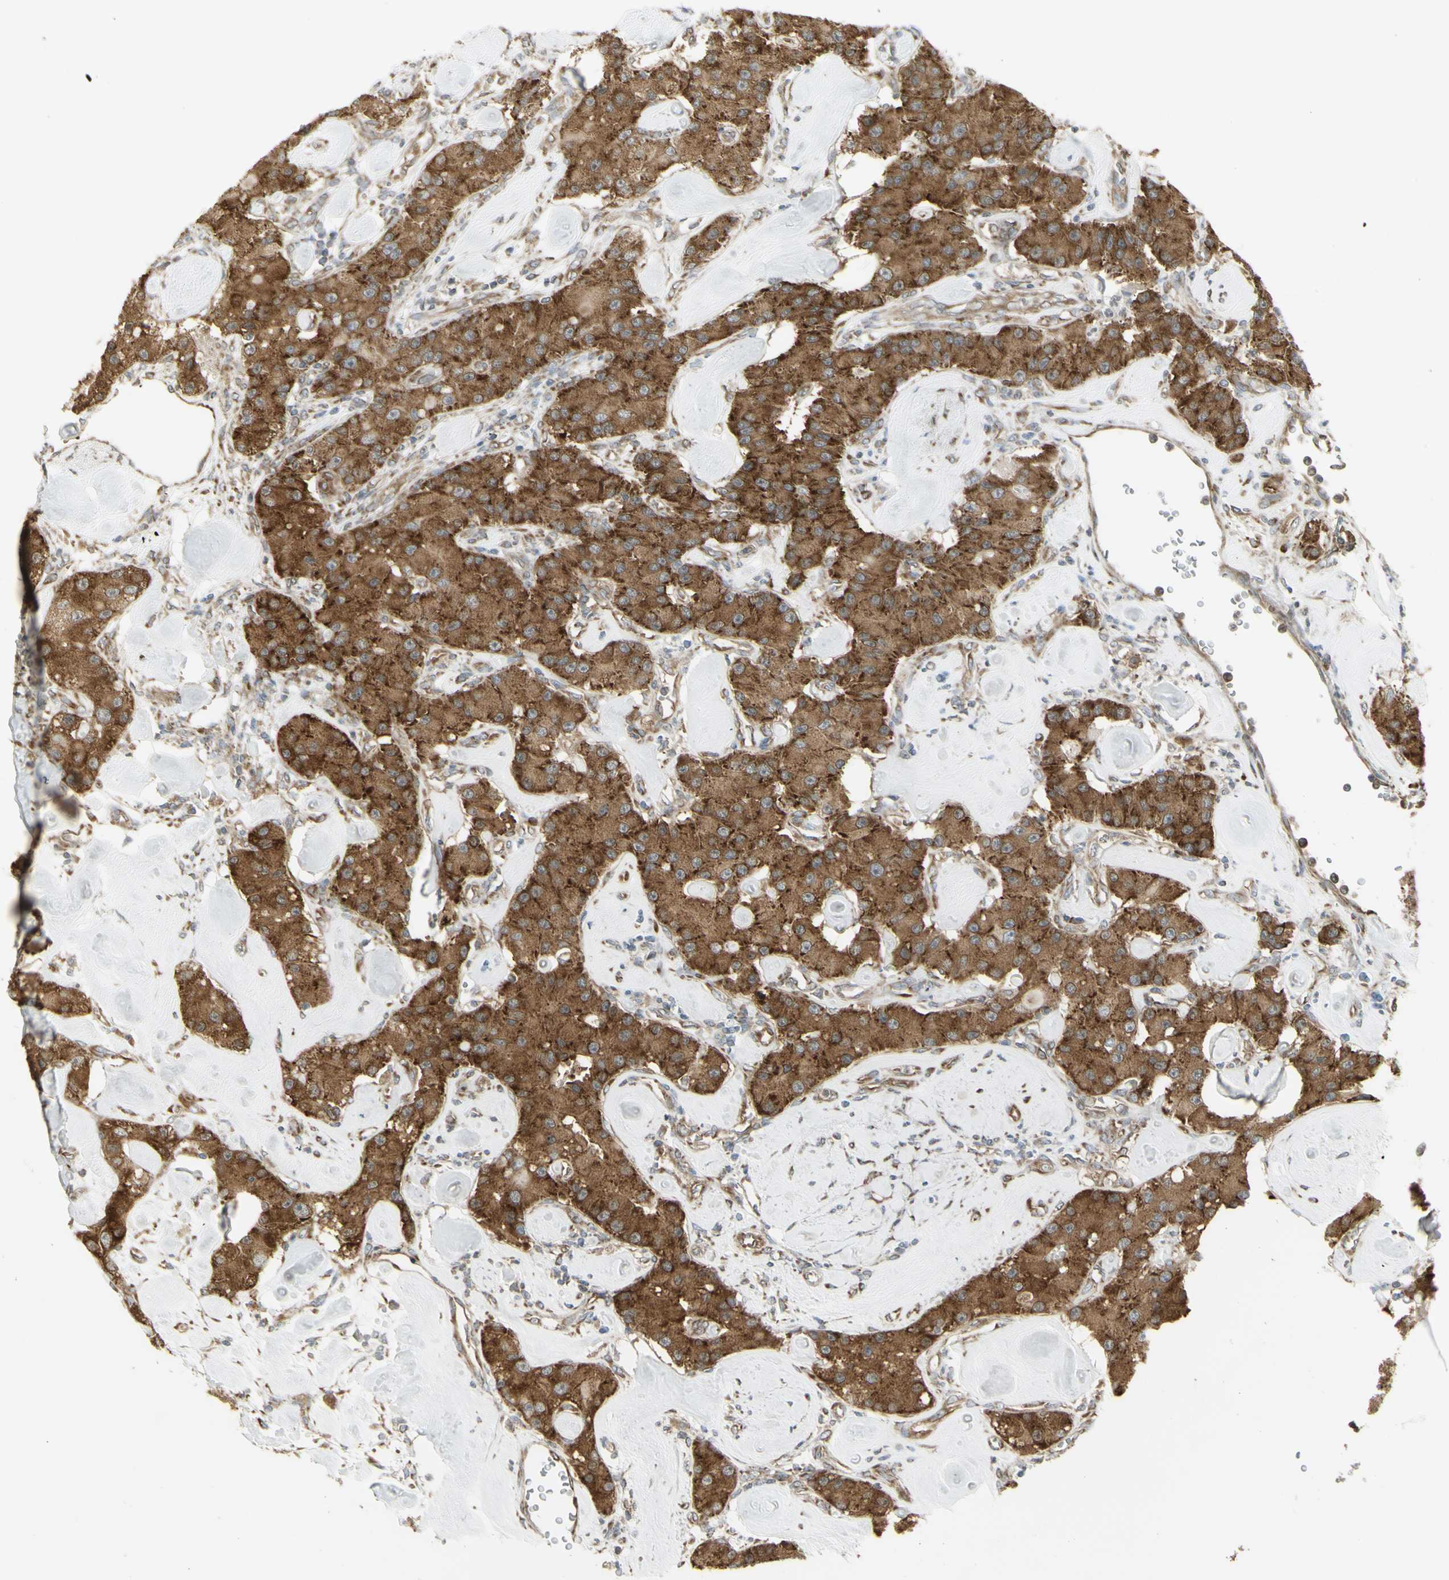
{"staining": {"intensity": "strong", "quantity": ">75%", "location": "cytoplasmic/membranous"}, "tissue": "carcinoid", "cell_type": "Tumor cells", "image_type": "cancer", "snomed": [{"axis": "morphology", "description": "Carcinoid, malignant, NOS"}, {"axis": "topography", "description": "Pancreas"}], "caption": "Carcinoid stained with immunohistochemistry demonstrates strong cytoplasmic/membranous staining in approximately >75% of tumor cells.", "gene": "FKBP3", "patient": {"sex": "male", "age": 41}}